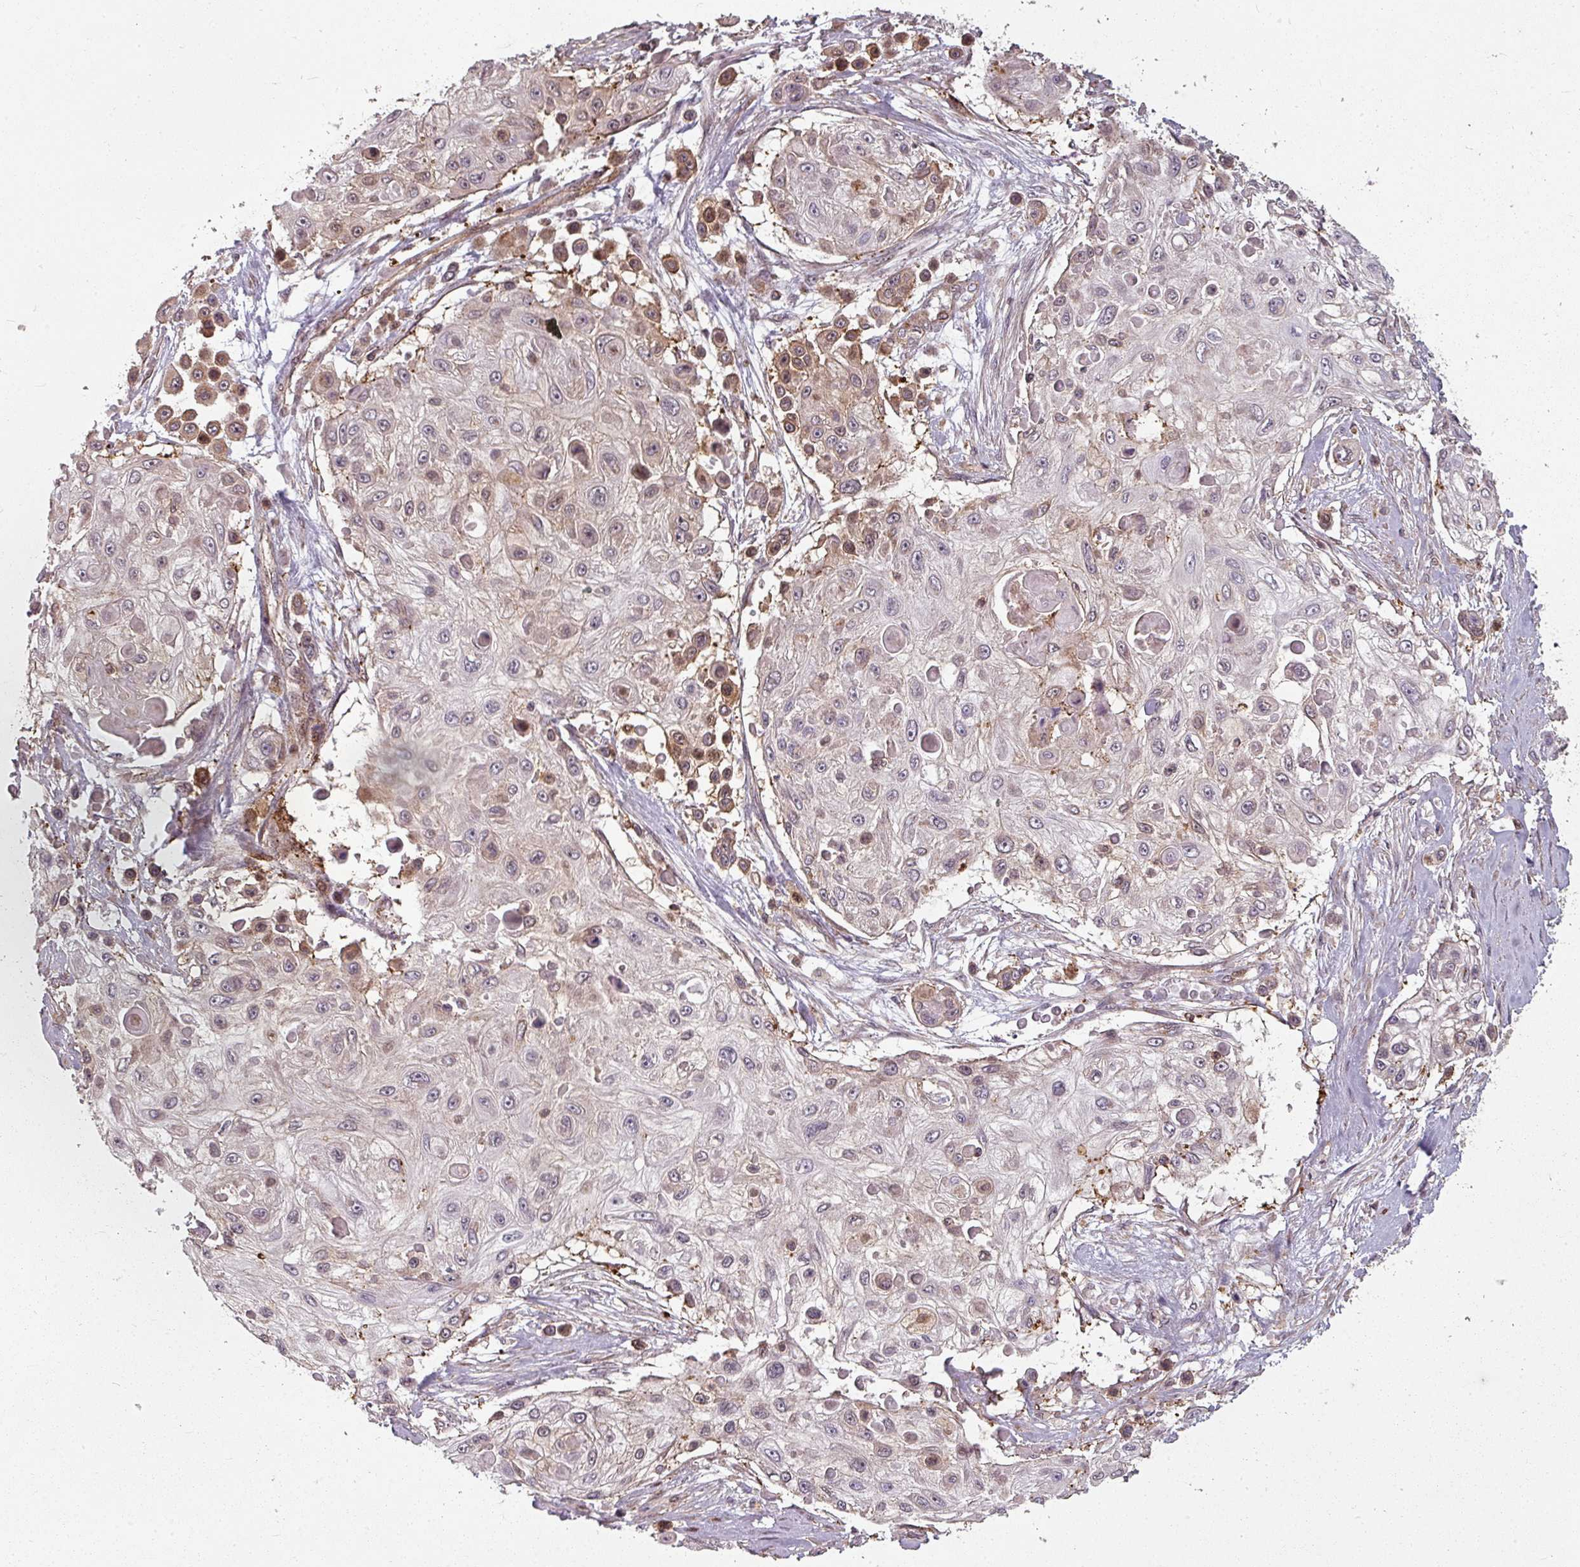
{"staining": {"intensity": "weak", "quantity": "25%-75%", "location": "cytoplasmic/membranous"}, "tissue": "skin cancer", "cell_type": "Tumor cells", "image_type": "cancer", "snomed": [{"axis": "morphology", "description": "Squamous cell carcinoma, NOS"}, {"axis": "topography", "description": "Skin"}], "caption": "A micrograph of human squamous cell carcinoma (skin) stained for a protein demonstrates weak cytoplasmic/membranous brown staining in tumor cells.", "gene": "CLIC1", "patient": {"sex": "male", "age": 67}}